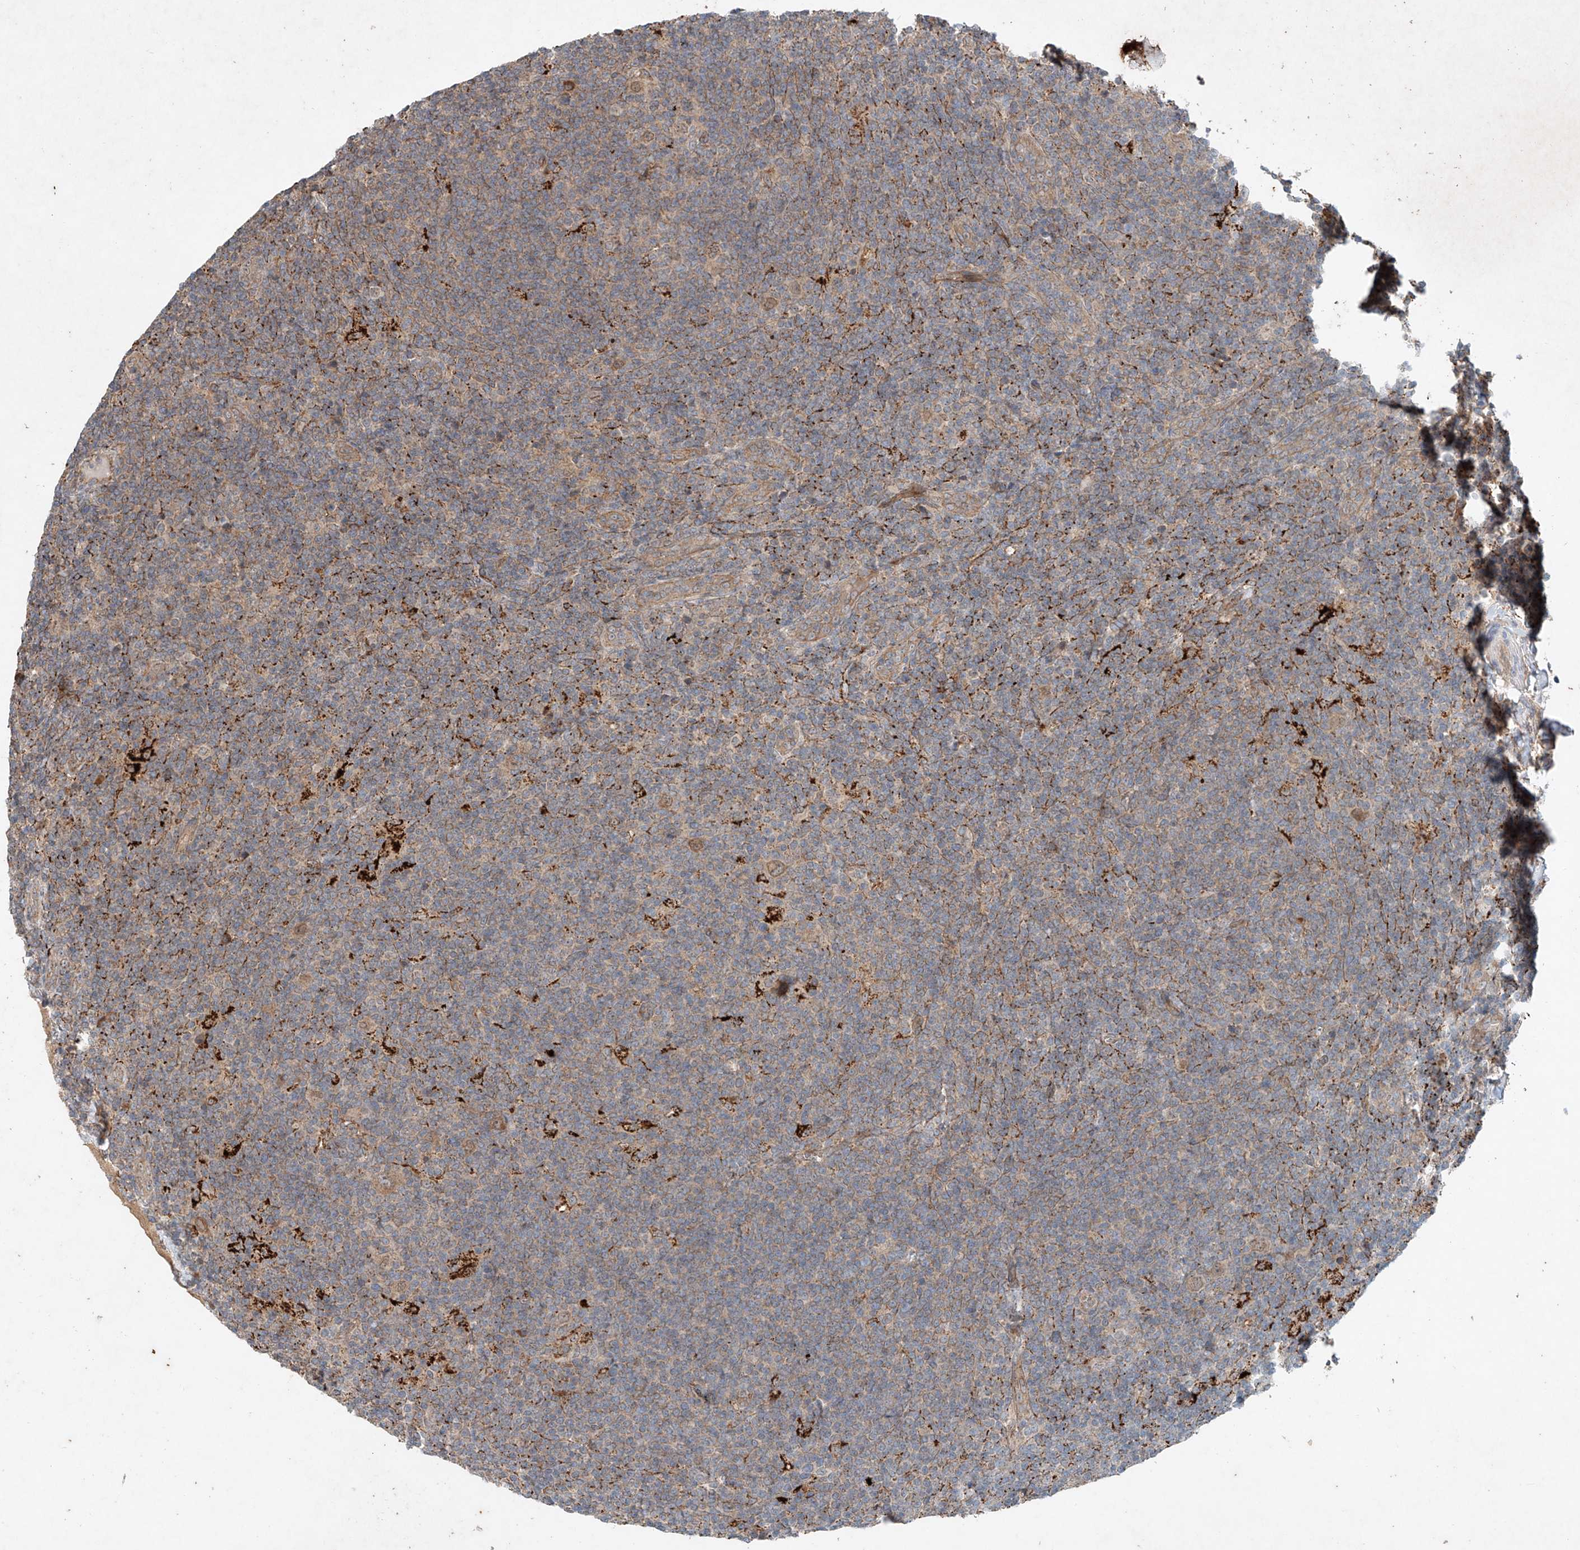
{"staining": {"intensity": "moderate", "quantity": ">75%", "location": "cytoplasmic/membranous"}, "tissue": "lymphoma", "cell_type": "Tumor cells", "image_type": "cancer", "snomed": [{"axis": "morphology", "description": "Hodgkin's disease, NOS"}, {"axis": "topography", "description": "Lymph node"}], "caption": "Human Hodgkin's disease stained with a protein marker displays moderate staining in tumor cells.", "gene": "IER5", "patient": {"sex": "female", "age": 57}}